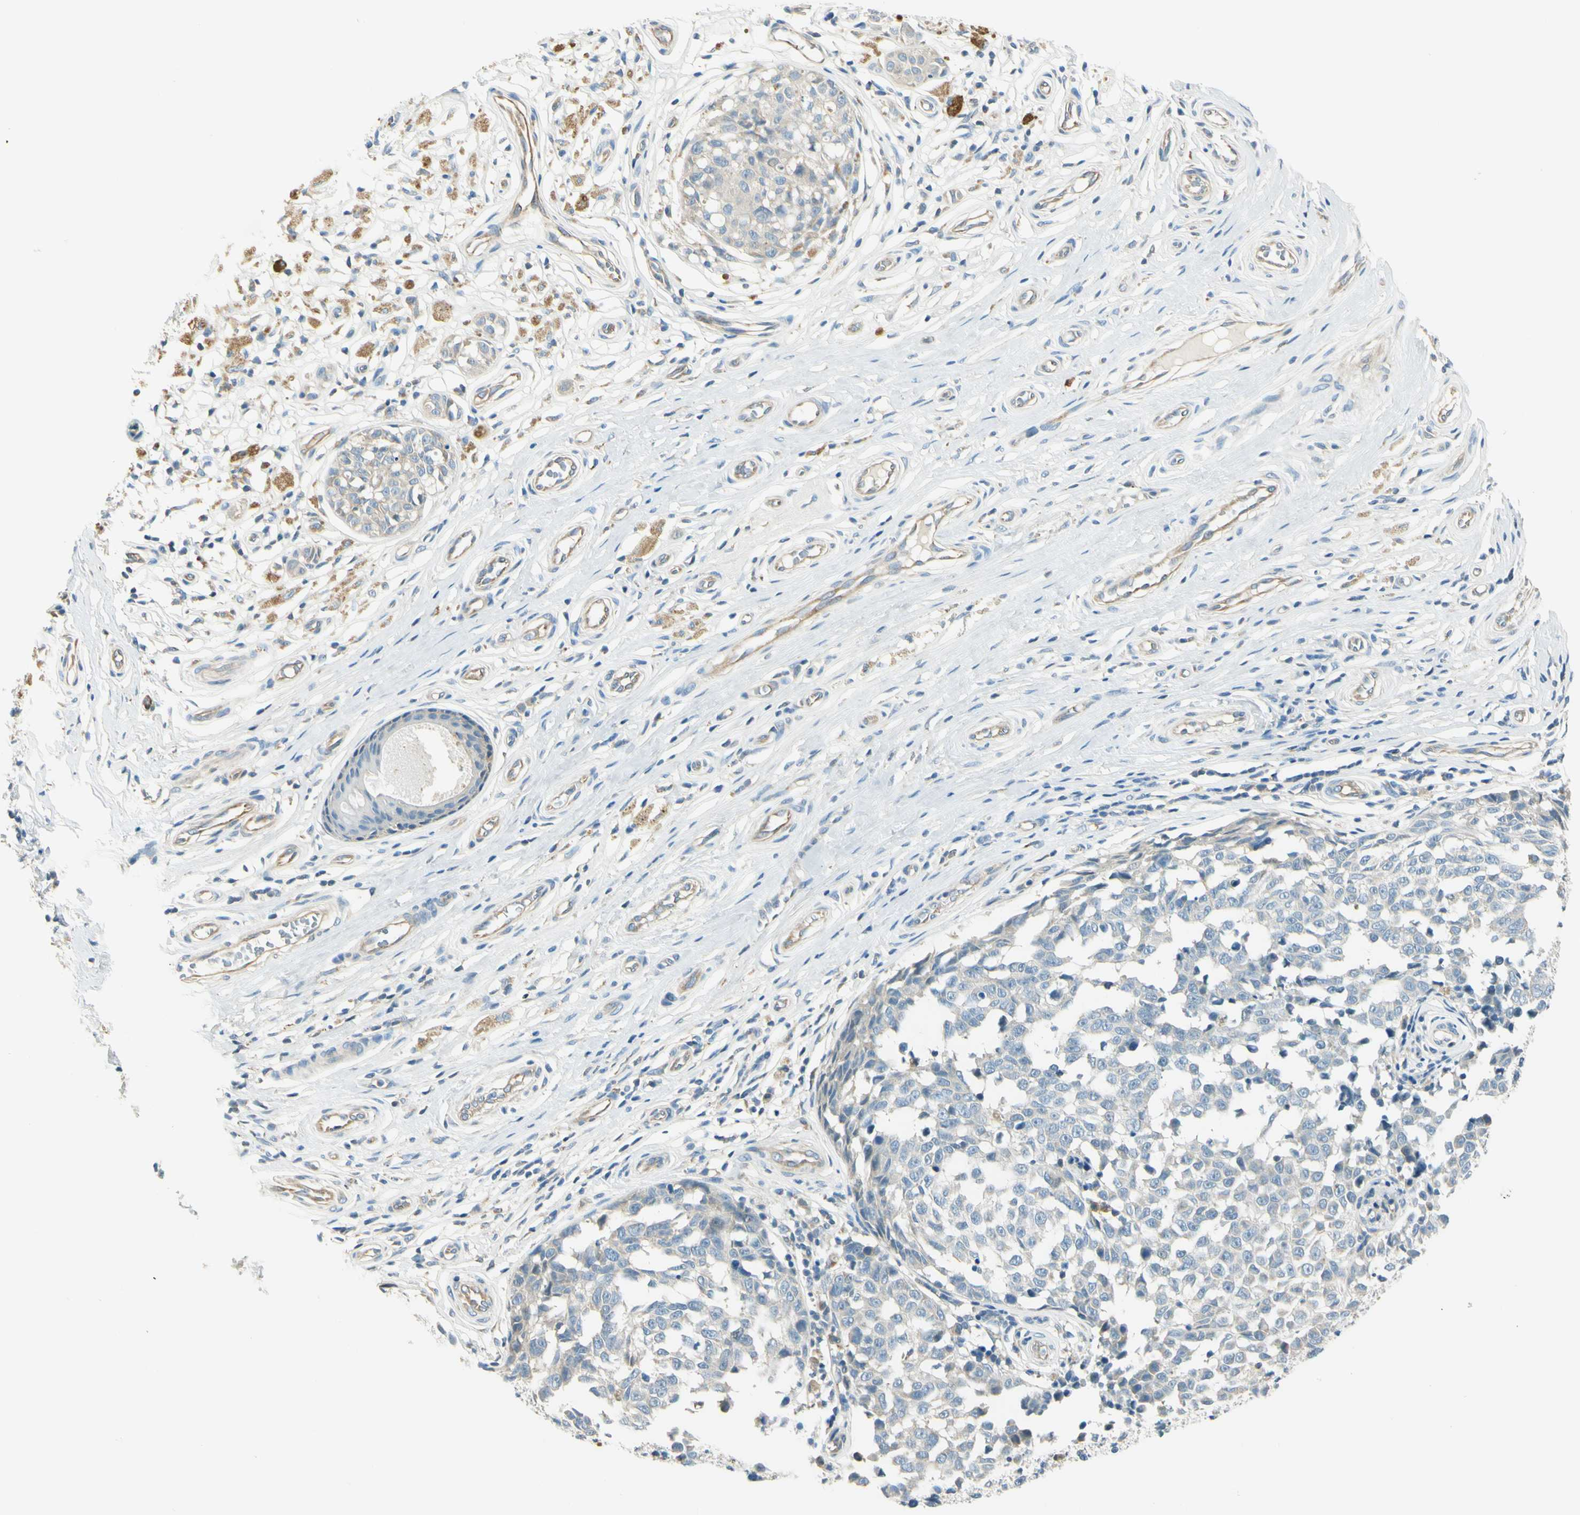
{"staining": {"intensity": "negative", "quantity": "none", "location": "none"}, "tissue": "melanoma", "cell_type": "Tumor cells", "image_type": "cancer", "snomed": [{"axis": "morphology", "description": "Malignant melanoma, NOS"}, {"axis": "topography", "description": "Skin"}], "caption": "Immunohistochemistry (IHC) of melanoma displays no staining in tumor cells.", "gene": "LAMA3", "patient": {"sex": "female", "age": 64}}